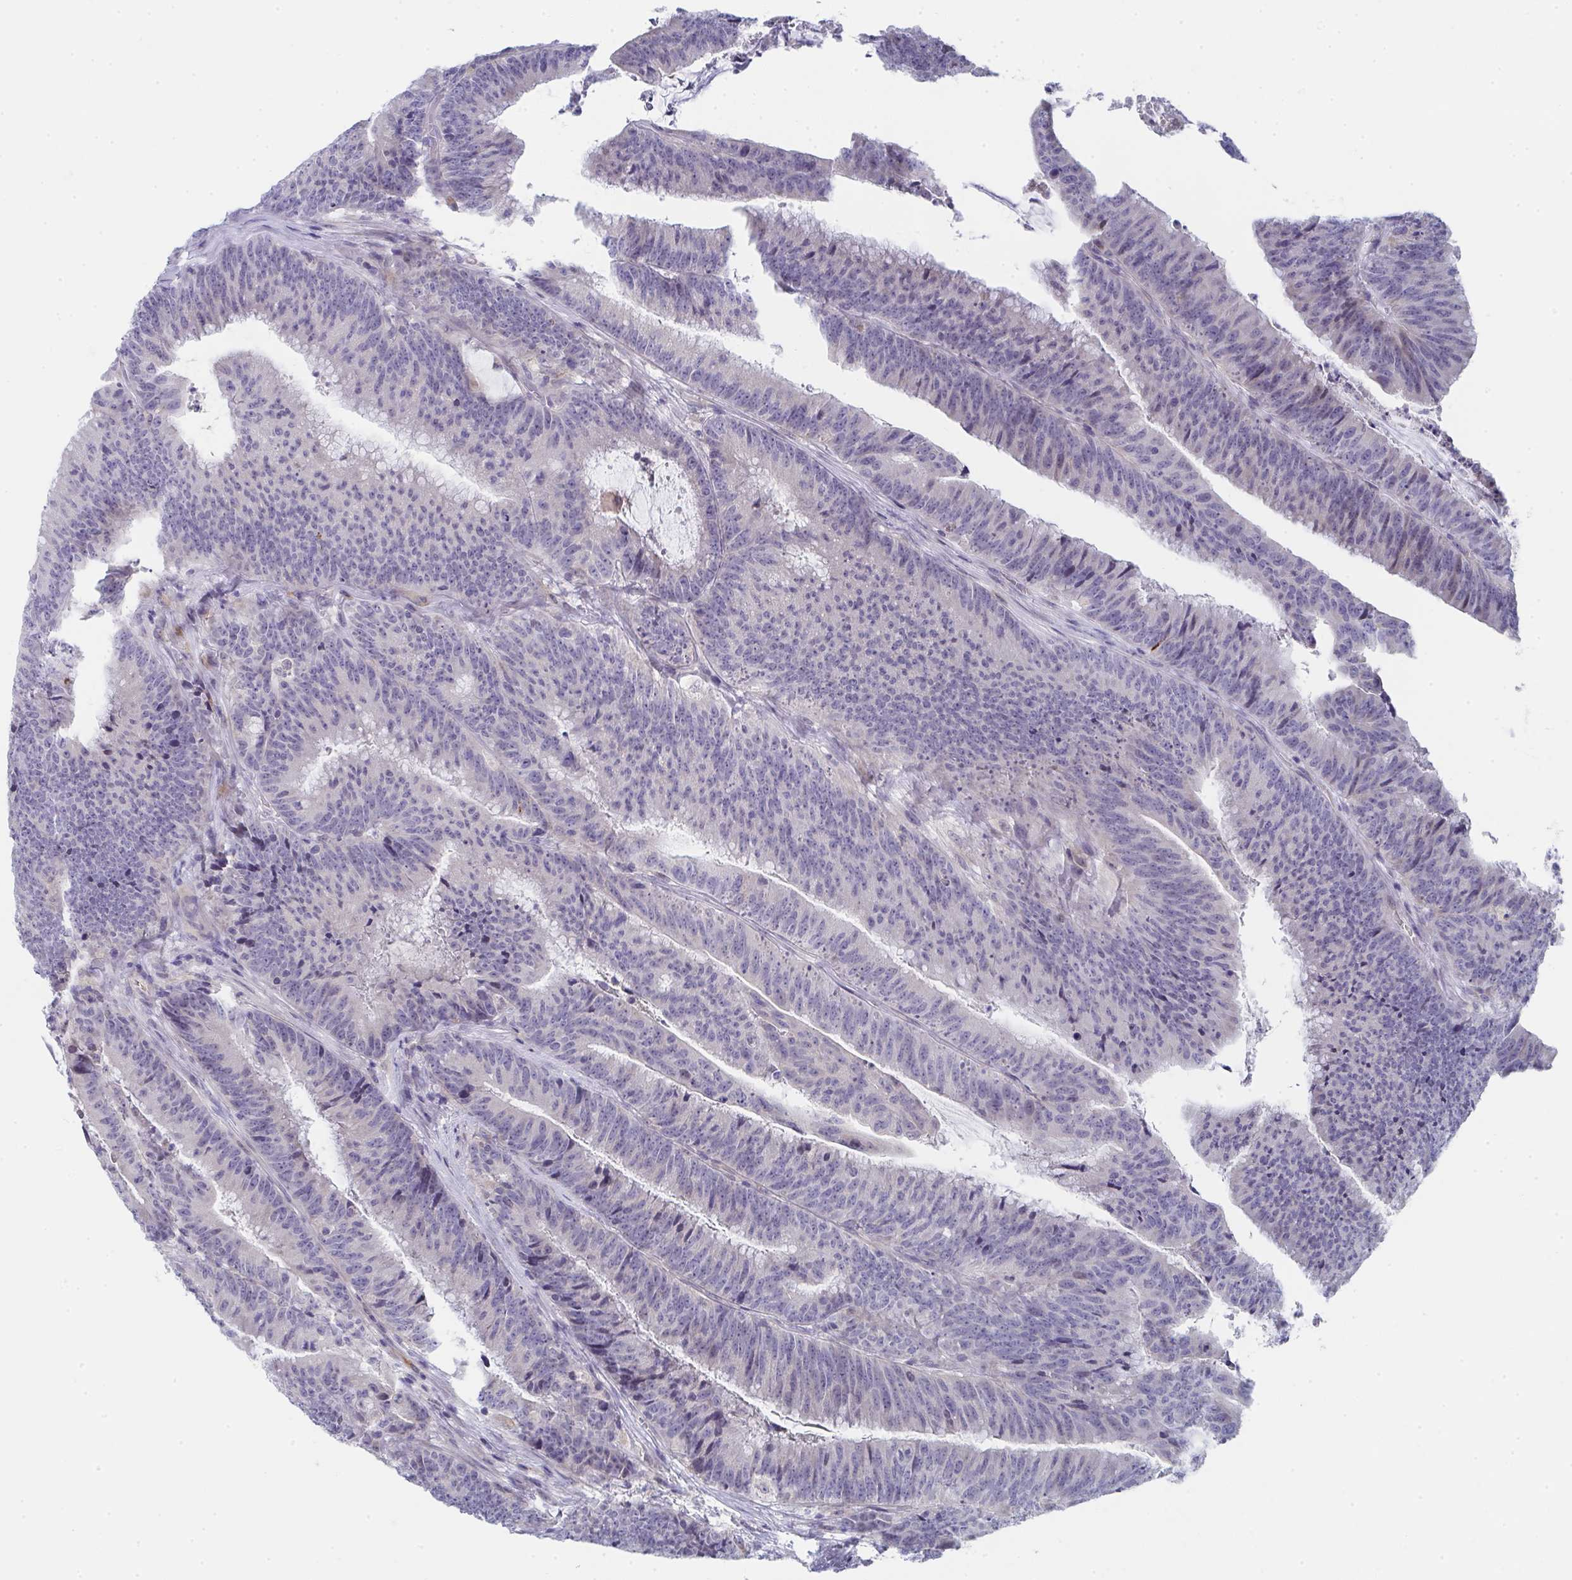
{"staining": {"intensity": "negative", "quantity": "none", "location": "none"}, "tissue": "colorectal cancer", "cell_type": "Tumor cells", "image_type": "cancer", "snomed": [{"axis": "morphology", "description": "Adenocarcinoma, NOS"}, {"axis": "topography", "description": "Colon"}], "caption": "Immunohistochemistry (IHC) image of human colorectal cancer (adenocarcinoma) stained for a protein (brown), which shows no staining in tumor cells. (DAB immunohistochemistry (IHC), high magnification).", "gene": "VWDE", "patient": {"sex": "female", "age": 78}}